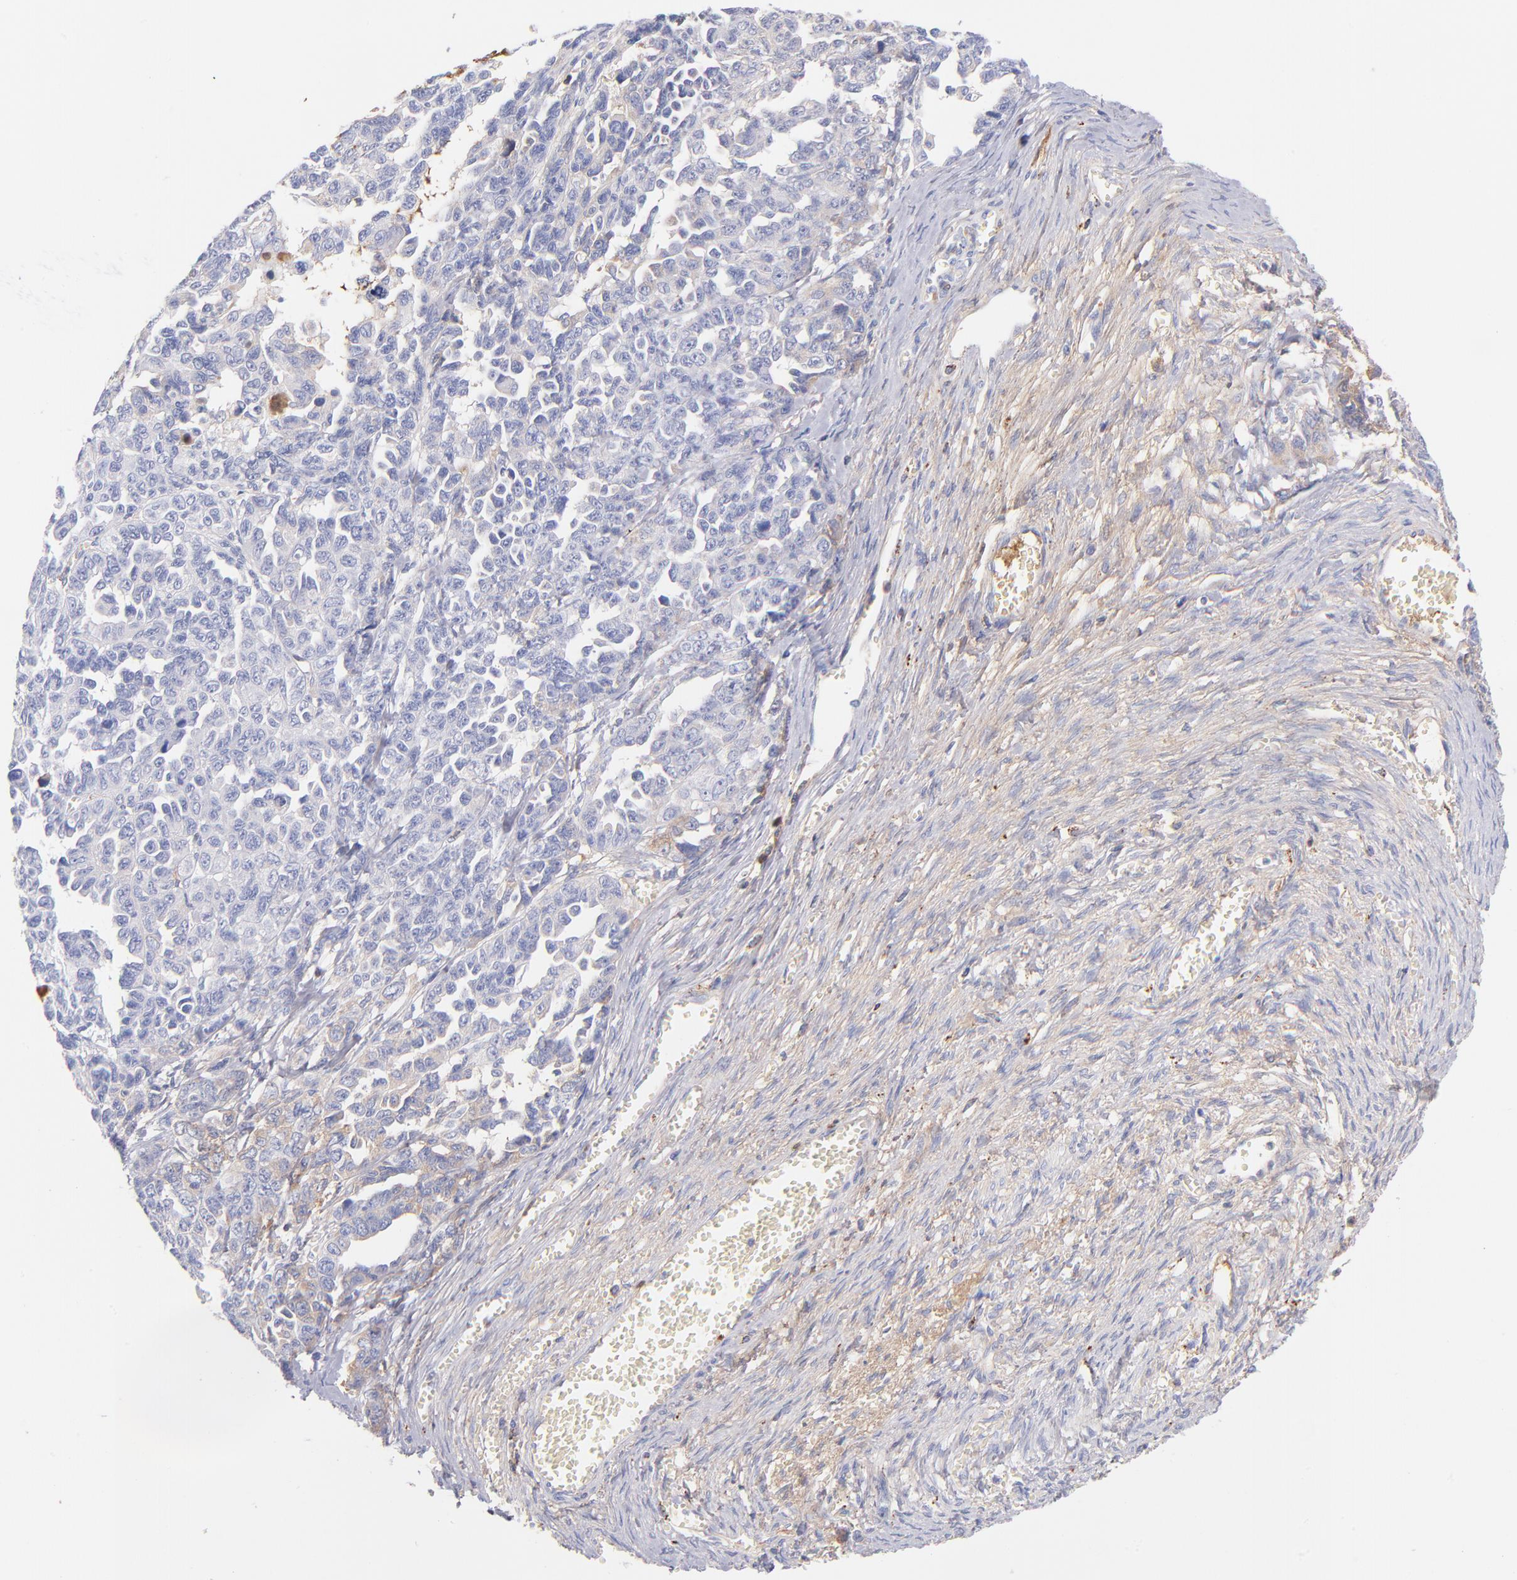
{"staining": {"intensity": "weak", "quantity": "<25%", "location": "cytoplasmic/membranous"}, "tissue": "ovarian cancer", "cell_type": "Tumor cells", "image_type": "cancer", "snomed": [{"axis": "morphology", "description": "Cystadenocarcinoma, serous, NOS"}, {"axis": "topography", "description": "Ovary"}], "caption": "An image of ovarian serous cystadenocarcinoma stained for a protein exhibits no brown staining in tumor cells. (DAB (3,3'-diaminobenzidine) immunohistochemistry (IHC) with hematoxylin counter stain).", "gene": "HP", "patient": {"sex": "female", "age": 69}}